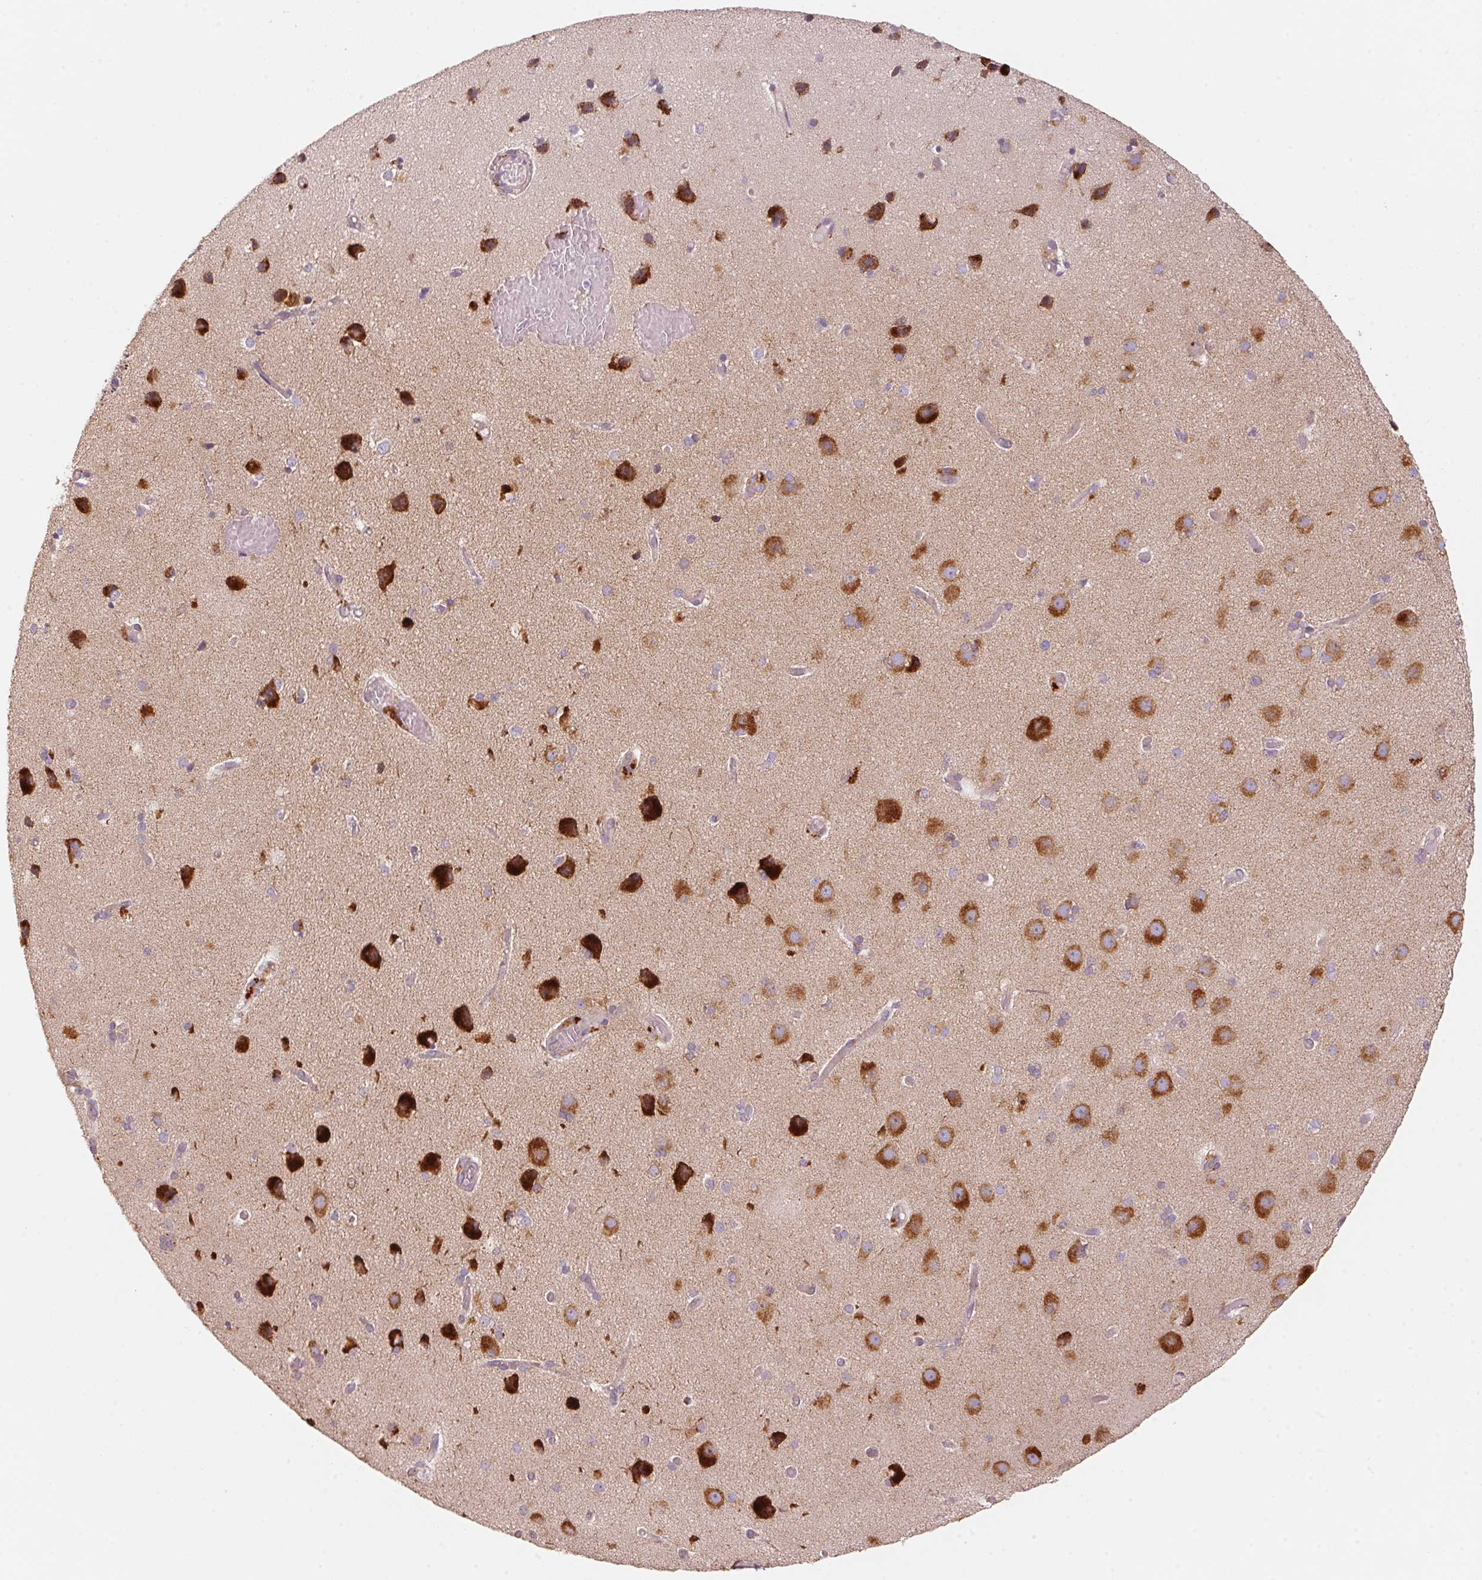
{"staining": {"intensity": "weak", "quantity": "<25%", "location": "cytoplasmic/membranous"}, "tissue": "cerebral cortex", "cell_type": "Endothelial cells", "image_type": "normal", "snomed": [{"axis": "morphology", "description": "Normal tissue, NOS"}, {"axis": "morphology", "description": "Glioma, malignant, High grade"}, {"axis": "topography", "description": "Cerebral cortex"}], "caption": "Endothelial cells are negative for brown protein staining in normal cerebral cortex. (Brightfield microscopy of DAB immunohistochemistry at high magnification).", "gene": "BLOC1S2", "patient": {"sex": "male", "age": 71}}